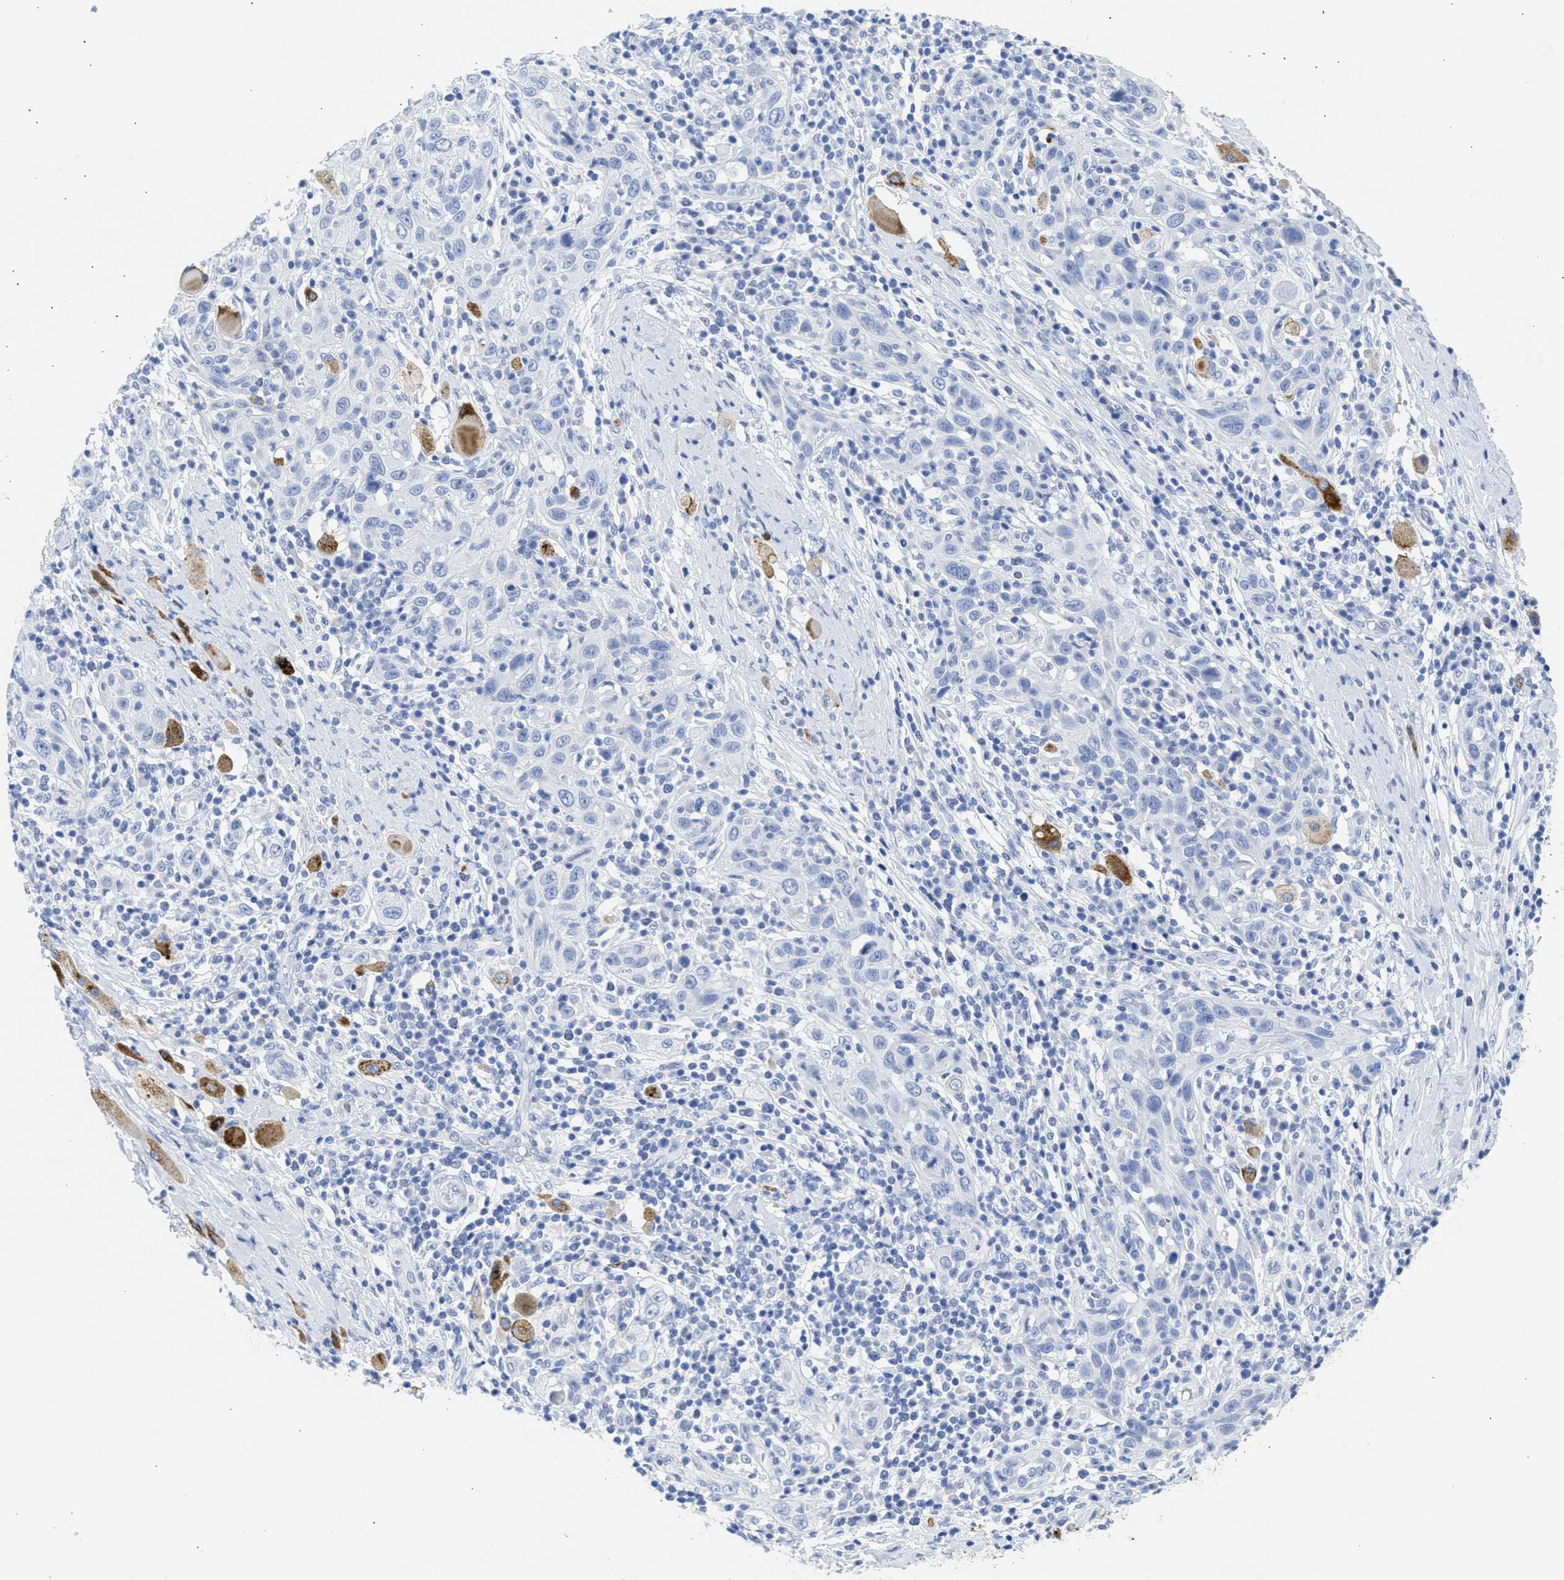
{"staining": {"intensity": "negative", "quantity": "none", "location": "none"}, "tissue": "skin cancer", "cell_type": "Tumor cells", "image_type": "cancer", "snomed": [{"axis": "morphology", "description": "Squamous cell carcinoma, NOS"}, {"axis": "topography", "description": "Skin"}], "caption": "Skin cancer was stained to show a protein in brown. There is no significant expression in tumor cells.", "gene": "NCAM1", "patient": {"sex": "female", "age": 88}}